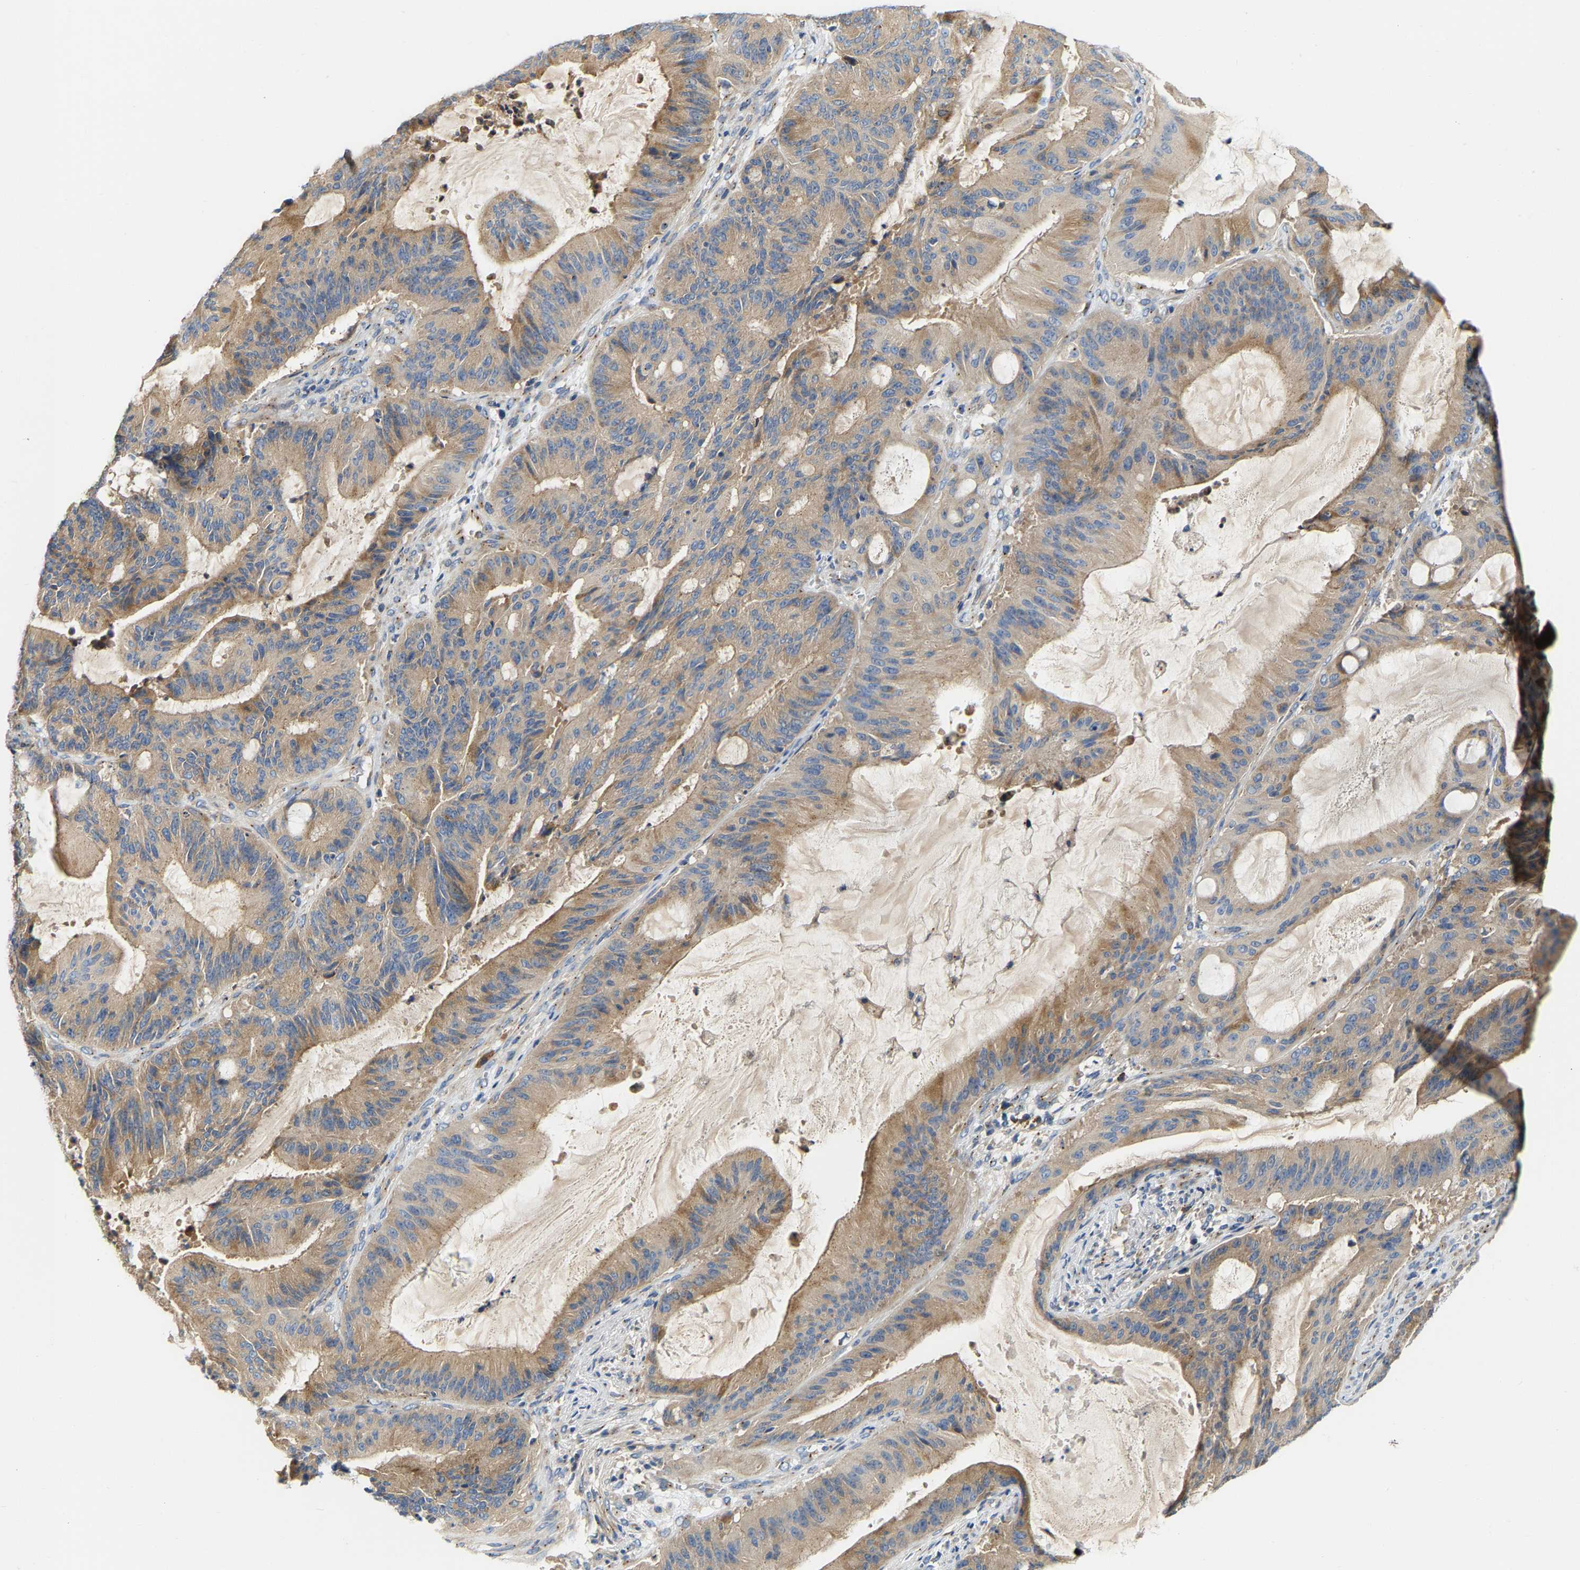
{"staining": {"intensity": "moderate", "quantity": ">75%", "location": "cytoplasmic/membranous"}, "tissue": "liver cancer", "cell_type": "Tumor cells", "image_type": "cancer", "snomed": [{"axis": "morphology", "description": "Normal tissue, NOS"}, {"axis": "morphology", "description": "Cholangiocarcinoma"}, {"axis": "topography", "description": "Liver"}, {"axis": "topography", "description": "Peripheral nerve tissue"}], "caption": "Immunohistochemical staining of human cholangiocarcinoma (liver) displays medium levels of moderate cytoplasmic/membranous protein expression in approximately >75% of tumor cells.", "gene": "PCNT", "patient": {"sex": "female", "age": 73}}